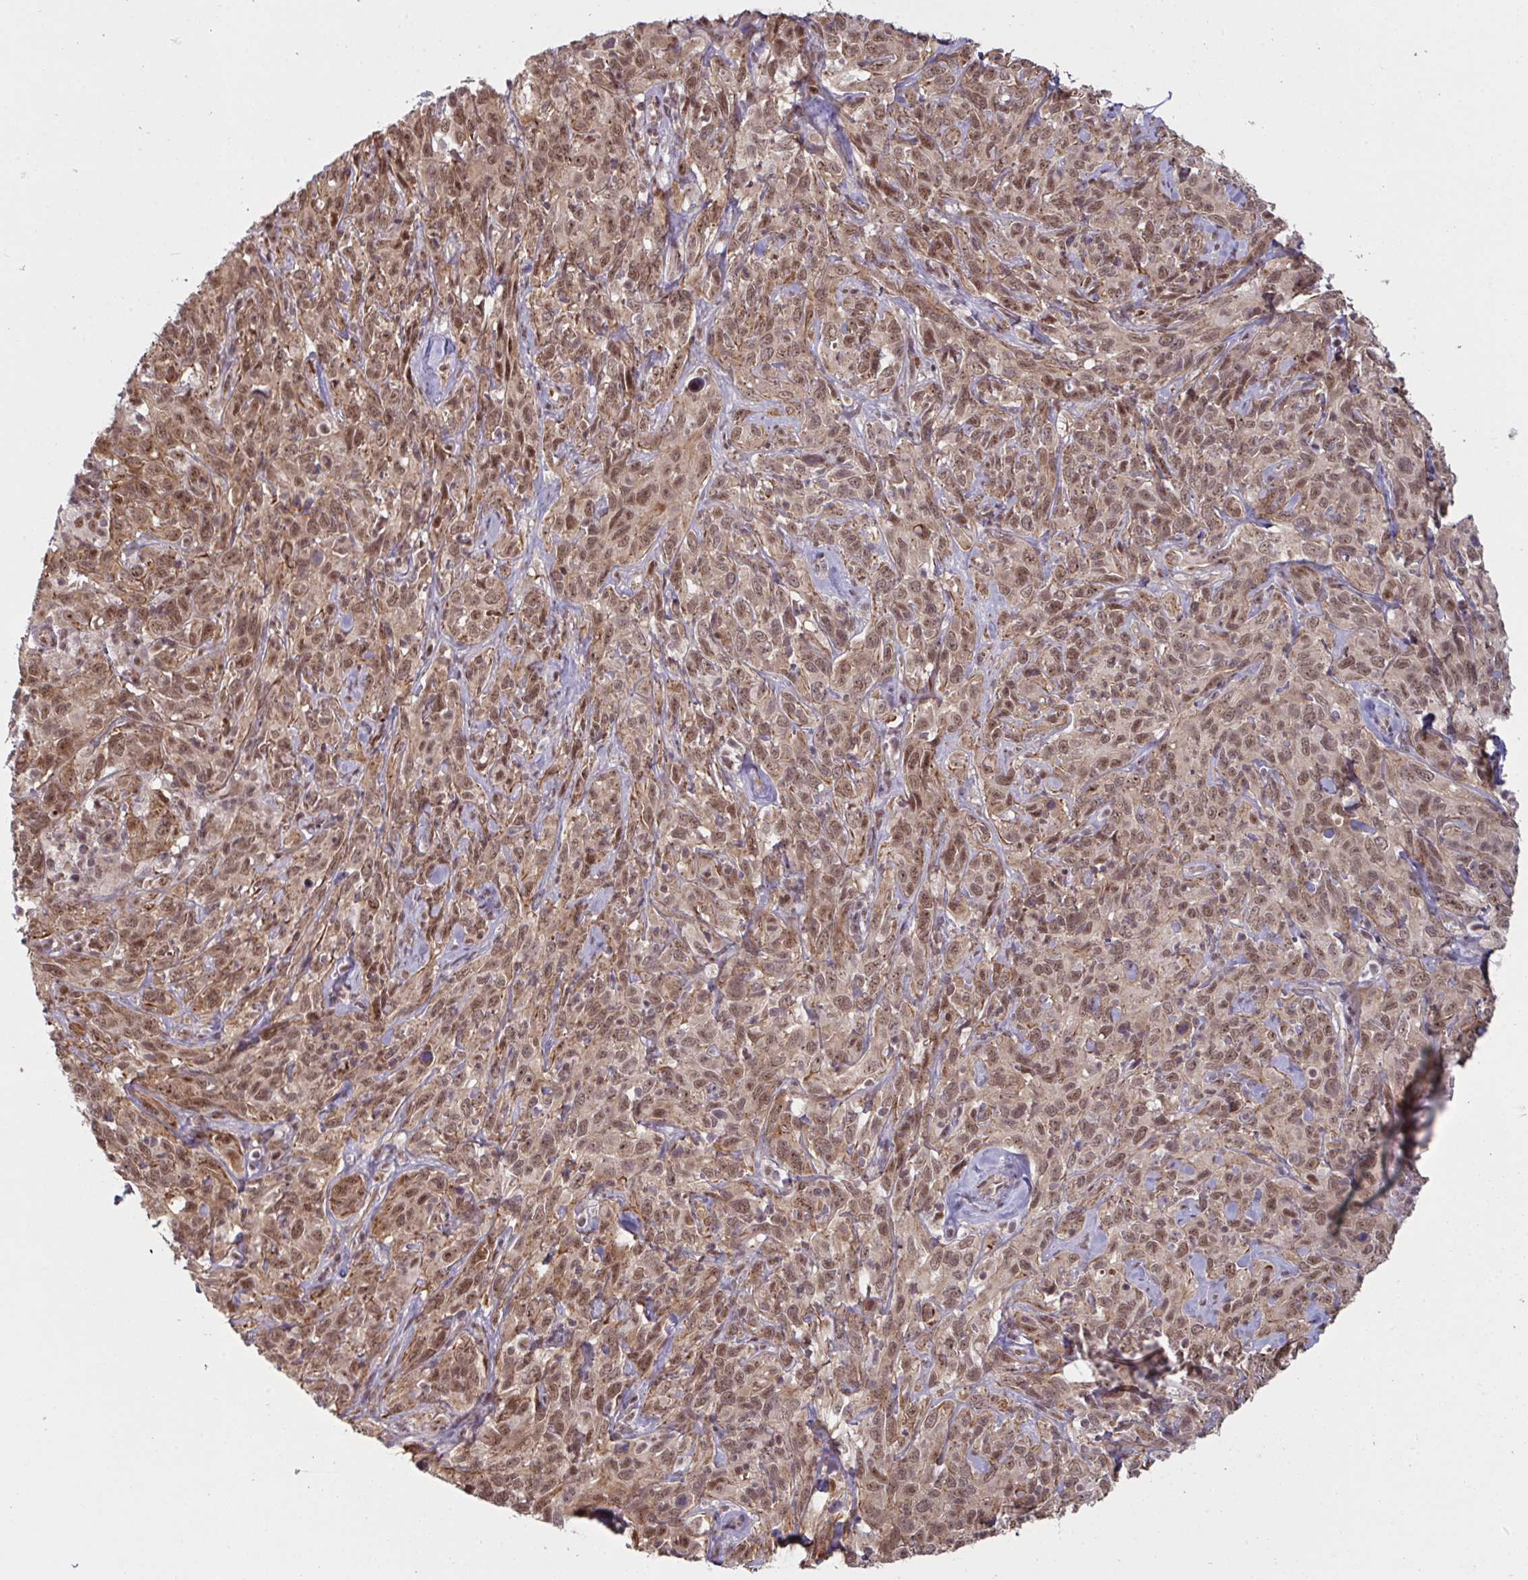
{"staining": {"intensity": "moderate", "quantity": ">75%", "location": "cytoplasmic/membranous,nuclear"}, "tissue": "cervical cancer", "cell_type": "Tumor cells", "image_type": "cancer", "snomed": [{"axis": "morphology", "description": "Normal tissue, NOS"}, {"axis": "morphology", "description": "Squamous cell carcinoma, NOS"}, {"axis": "topography", "description": "Cervix"}], "caption": "This histopathology image demonstrates immunohistochemistry (IHC) staining of cervical squamous cell carcinoma, with medium moderate cytoplasmic/membranous and nuclear expression in about >75% of tumor cells.", "gene": "NLRP13", "patient": {"sex": "female", "age": 51}}